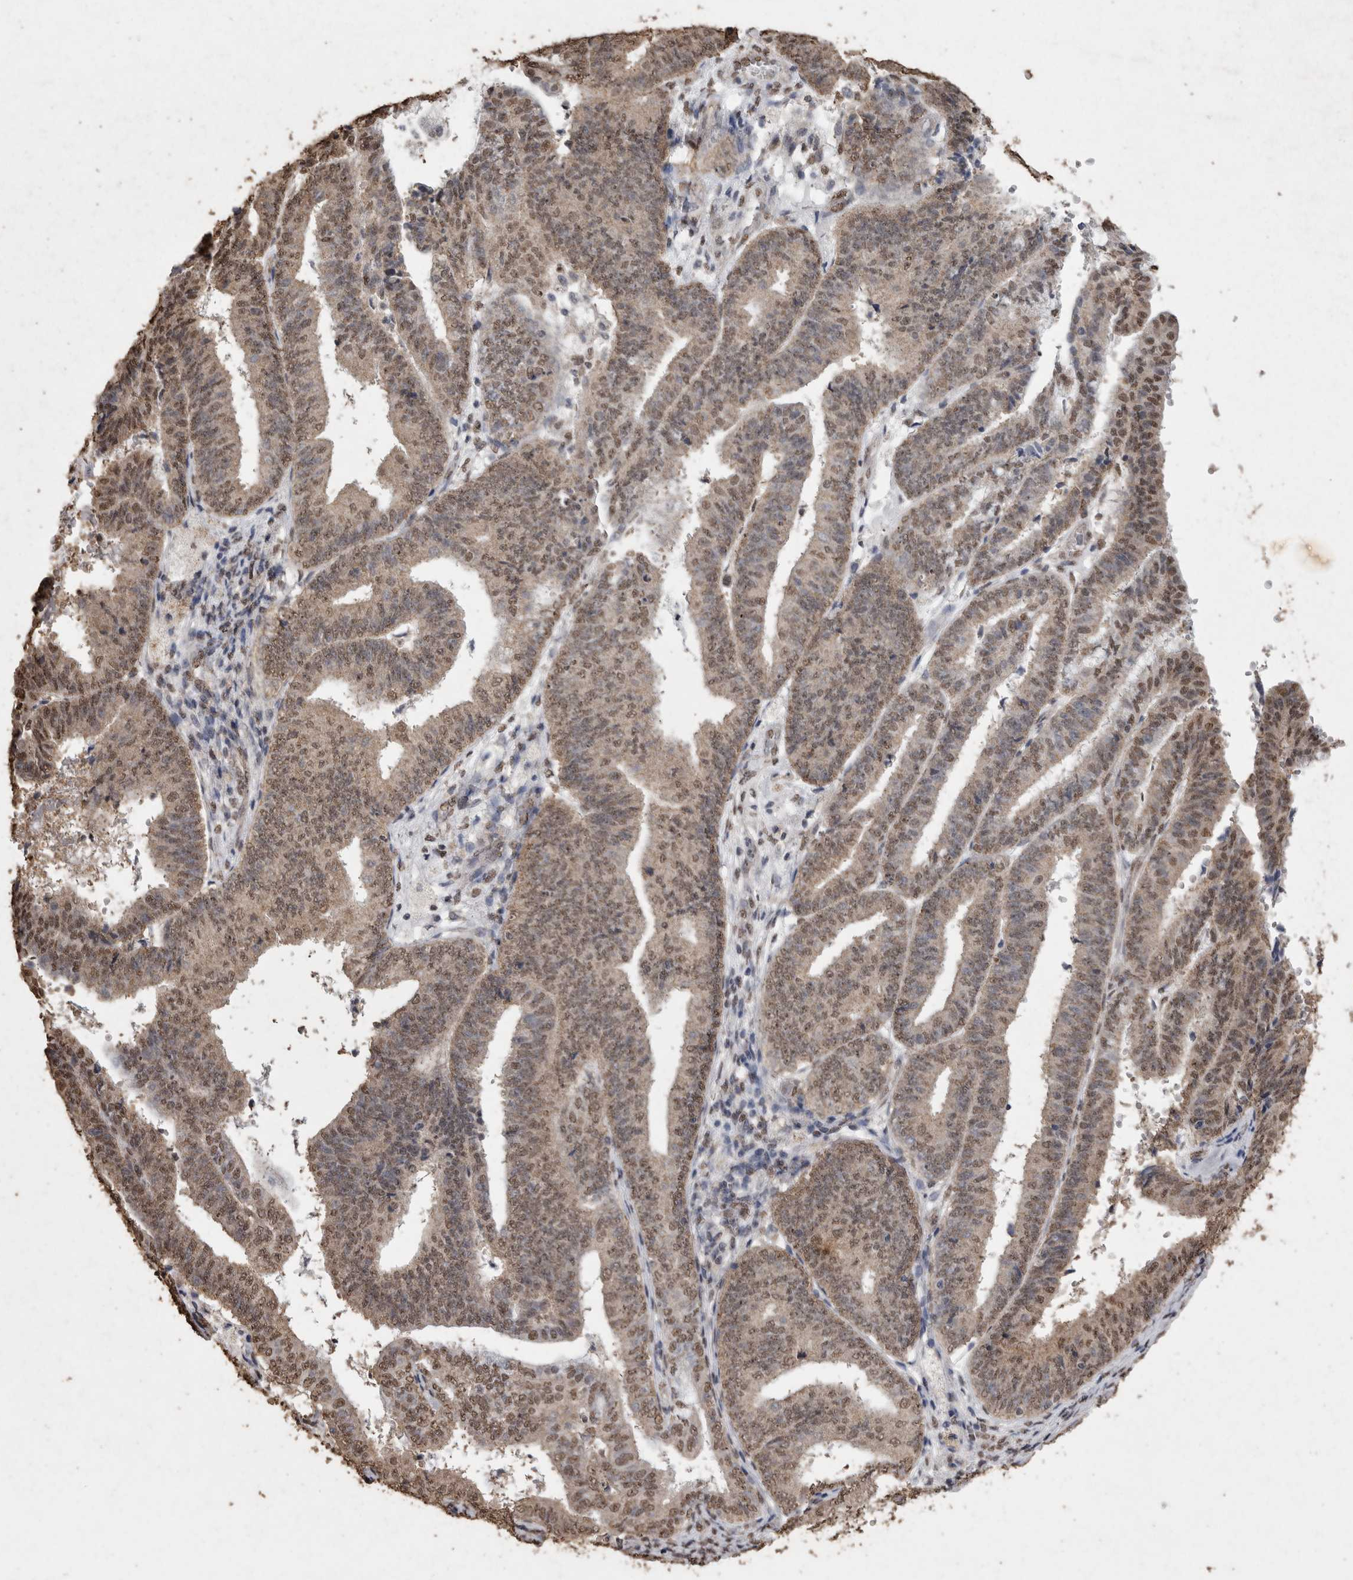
{"staining": {"intensity": "weak", "quantity": ">75%", "location": "nuclear"}, "tissue": "endometrial cancer", "cell_type": "Tumor cells", "image_type": "cancer", "snomed": [{"axis": "morphology", "description": "Adenocarcinoma, NOS"}, {"axis": "topography", "description": "Endometrium"}], "caption": "Human adenocarcinoma (endometrial) stained with a protein marker displays weak staining in tumor cells.", "gene": "SMAD7", "patient": {"sex": "female", "age": 63}}